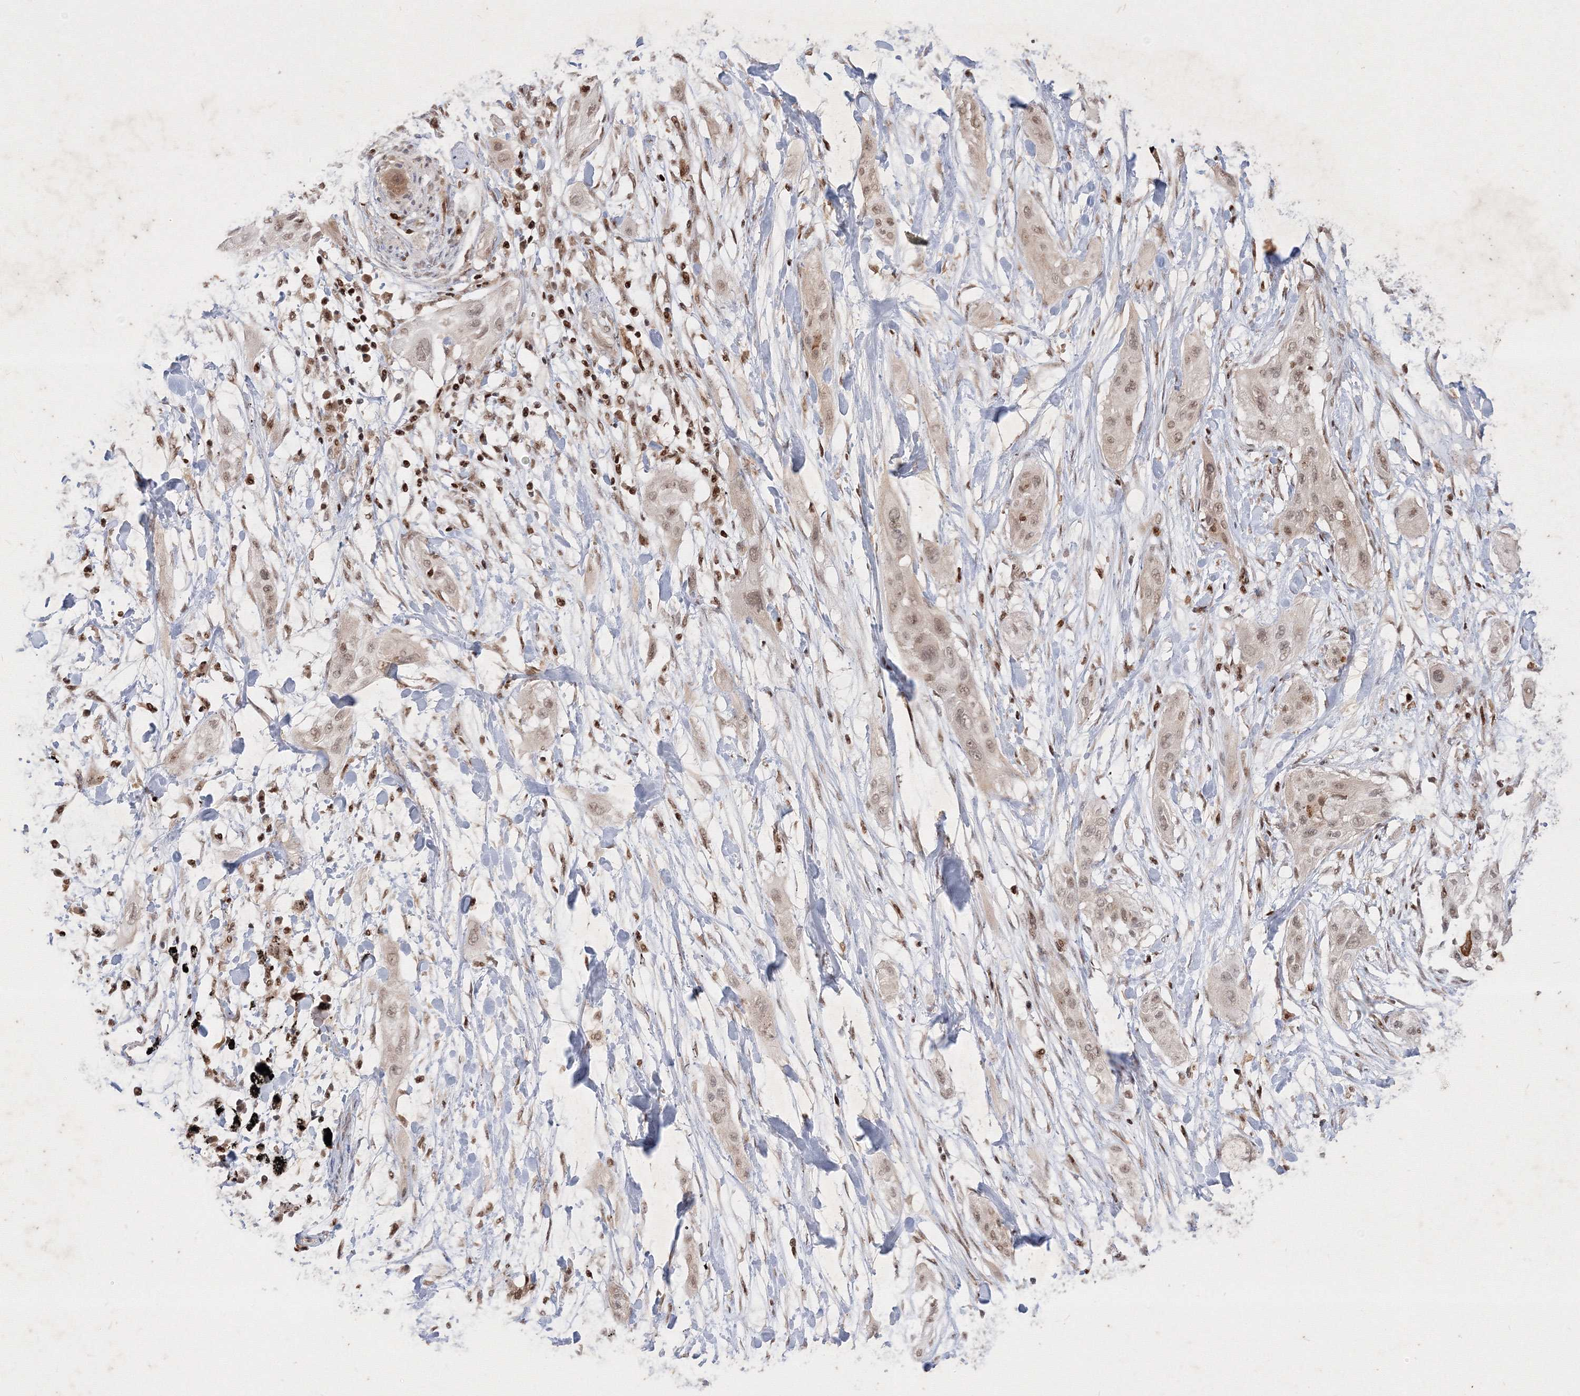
{"staining": {"intensity": "weak", "quantity": ">75%", "location": "nuclear"}, "tissue": "lung cancer", "cell_type": "Tumor cells", "image_type": "cancer", "snomed": [{"axis": "morphology", "description": "Squamous cell carcinoma, NOS"}, {"axis": "topography", "description": "Lung"}], "caption": "Immunohistochemistry (DAB (3,3'-diaminobenzidine)) staining of lung cancer (squamous cell carcinoma) demonstrates weak nuclear protein positivity in about >75% of tumor cells. (Brightfield microscopy of DAB IHC at high magnification).", "gene": "TAB1", "patient": {"sex": "female", "age": 47}}